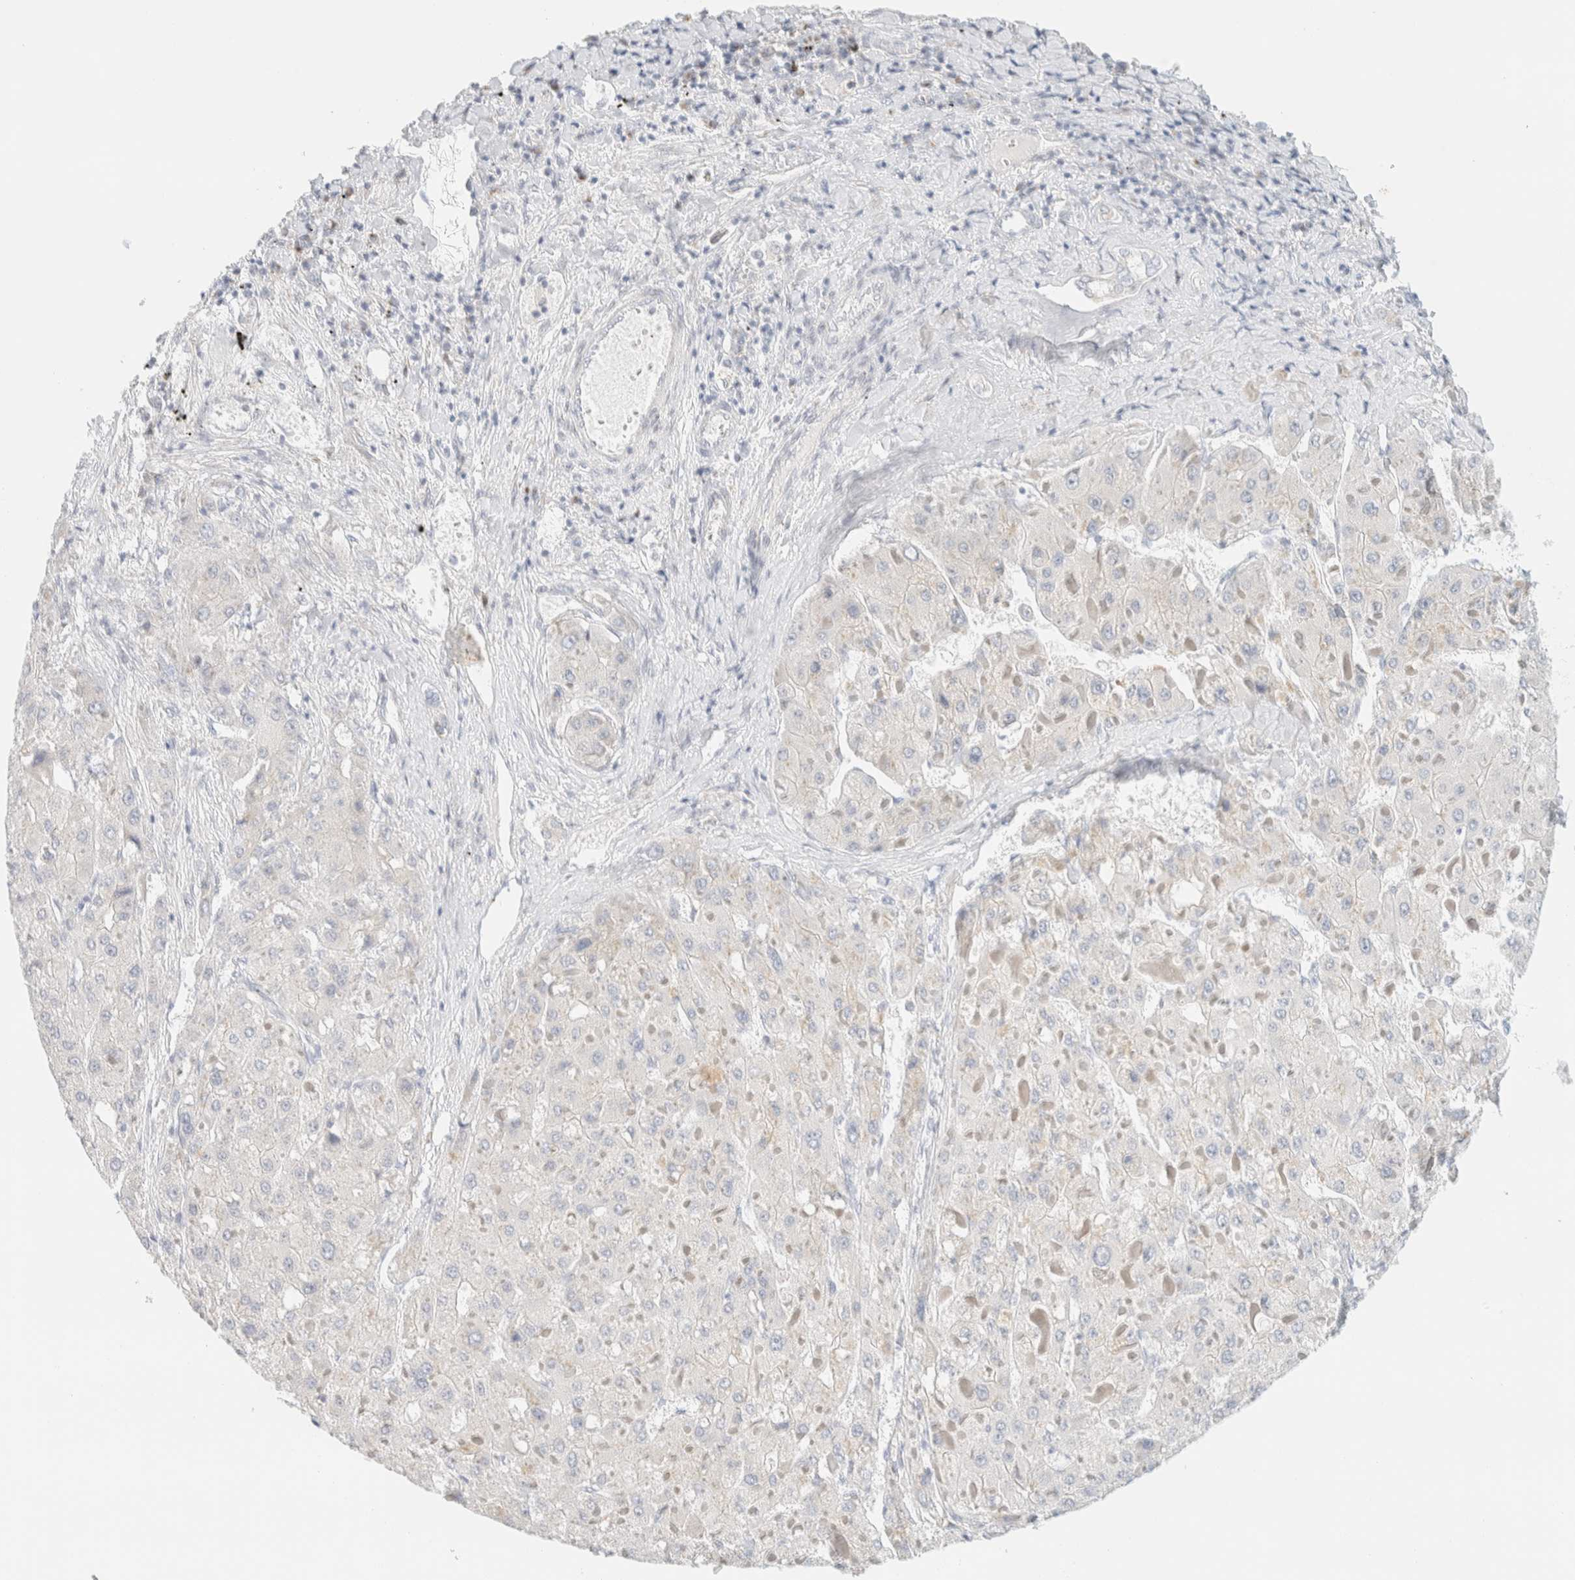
{"staining": {"intensity": "negative", "quantity": "none", "location": "none"}, "tissue": "liver cancer", "cell_type": "Tumor cells", "image_type": "cancer", "snomed": [{"axis": "morphology", "description": "Carcinoma, Hepatocellular, NOS"}, {"axis": "topography", "description": "Liver"}], "caption": "There is no significant staining in tumor cells of hepatocellular carcinoma (liver).", "gene": "SPNS3", "patient": {"sex": "female", "age": 73}}